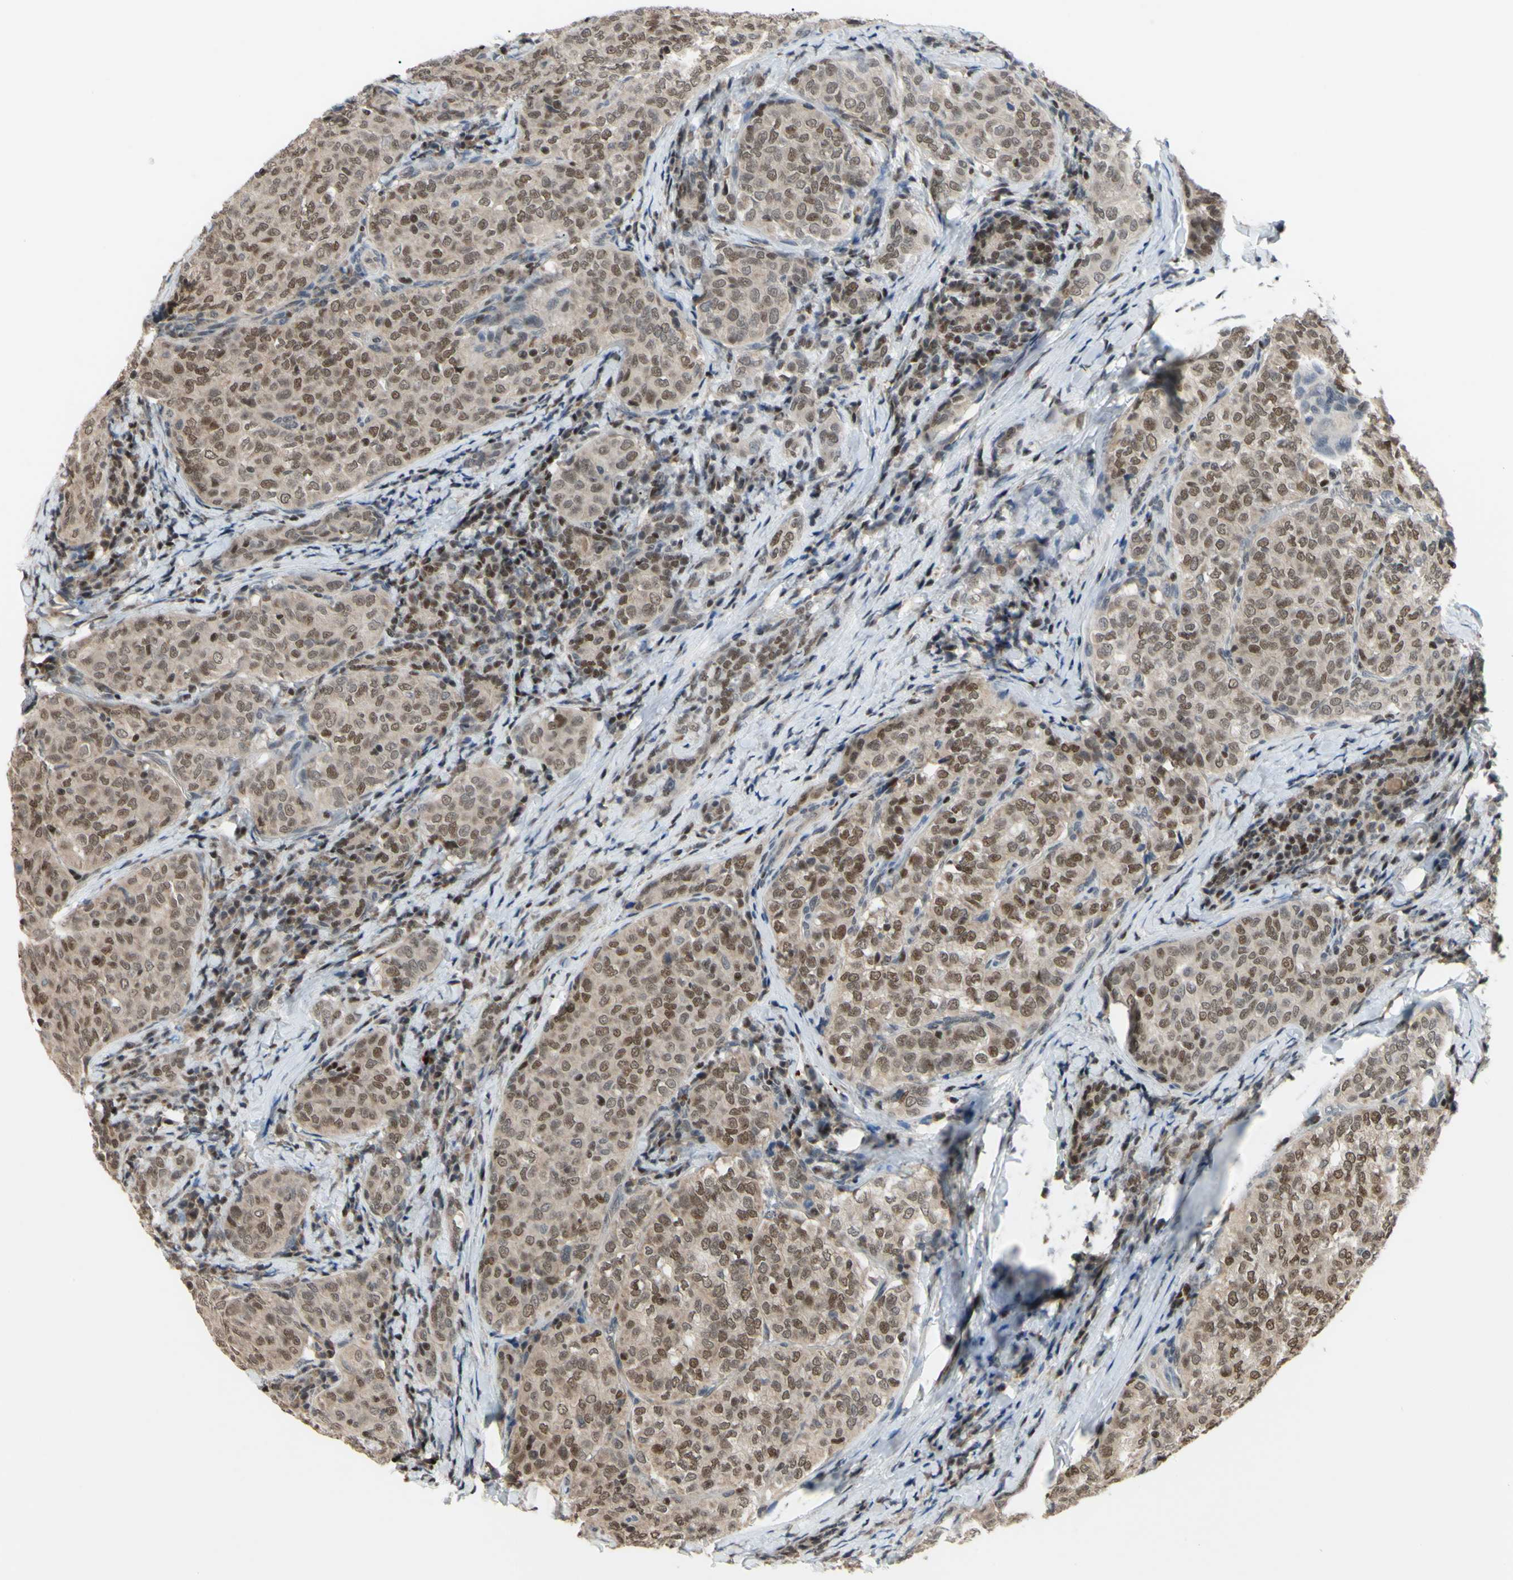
{"staining": {"intensity": "weak", "quantity": ">75%", "location": "cytoplasmic/membranous,nuclear"}, "tissue": "thyroid cancer", "cell_type": "Tumor cells", "image_type": "cancer", "snomed": [{"axis": "morphology", "description": "Normal tissue, NOS"}, {"axis": "morphology", "description": "Papillary adenocarcinoma, NOS"}, {"axis": "topography", "description": "Thyroid gland"}], "caption": "This image displays IHC staining of thyroid cancer, with low weak cytoplasmic/membranous and nuclear expression in approximately >75% of tumor cells.", "gene": "SP4", "patient": {"sex": "female", "age": 30}}